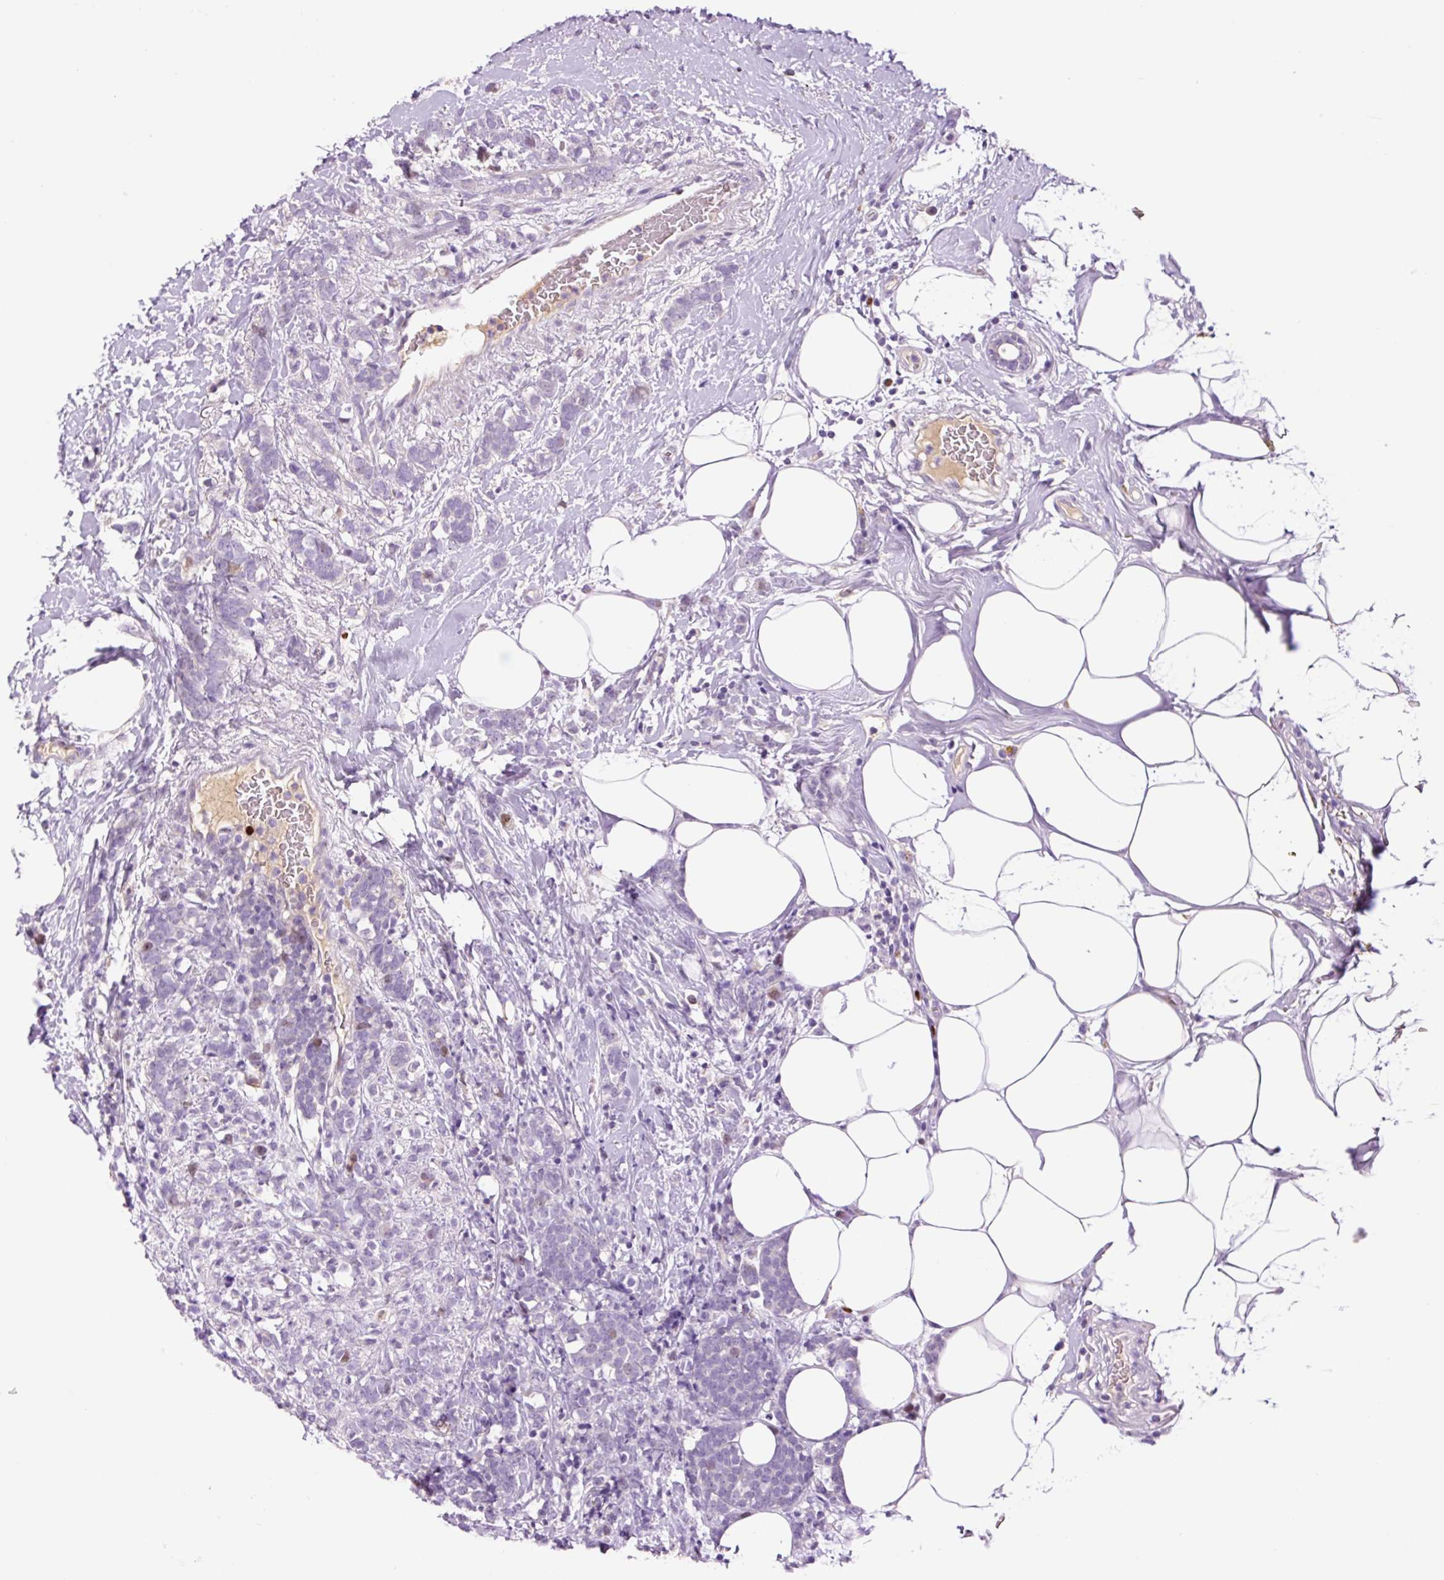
{"staining": {"intensity": "negative", "quantity": "none", "location": "none"}, "tissue": "breast cancer", "cell_type": "Tumor cells", "image_type": "cancer", "snomed": [{"axis": "morphology", "description": "Lobular carcinoma"}, {"axis": "topography", "description": "Breast"}], "caption": "DAB (3,3'-diaminobenzidine) immunohistochemical staining of breast lobular carcinoma demonstrates no significant expression in tumor cells. Brightfield microscopy of IHC stained with DAB (brown) and hematoxylin (blue), captured at high magnification.", "gene": "DPPA4", "patient": {"sex": "female", "age": 58}}